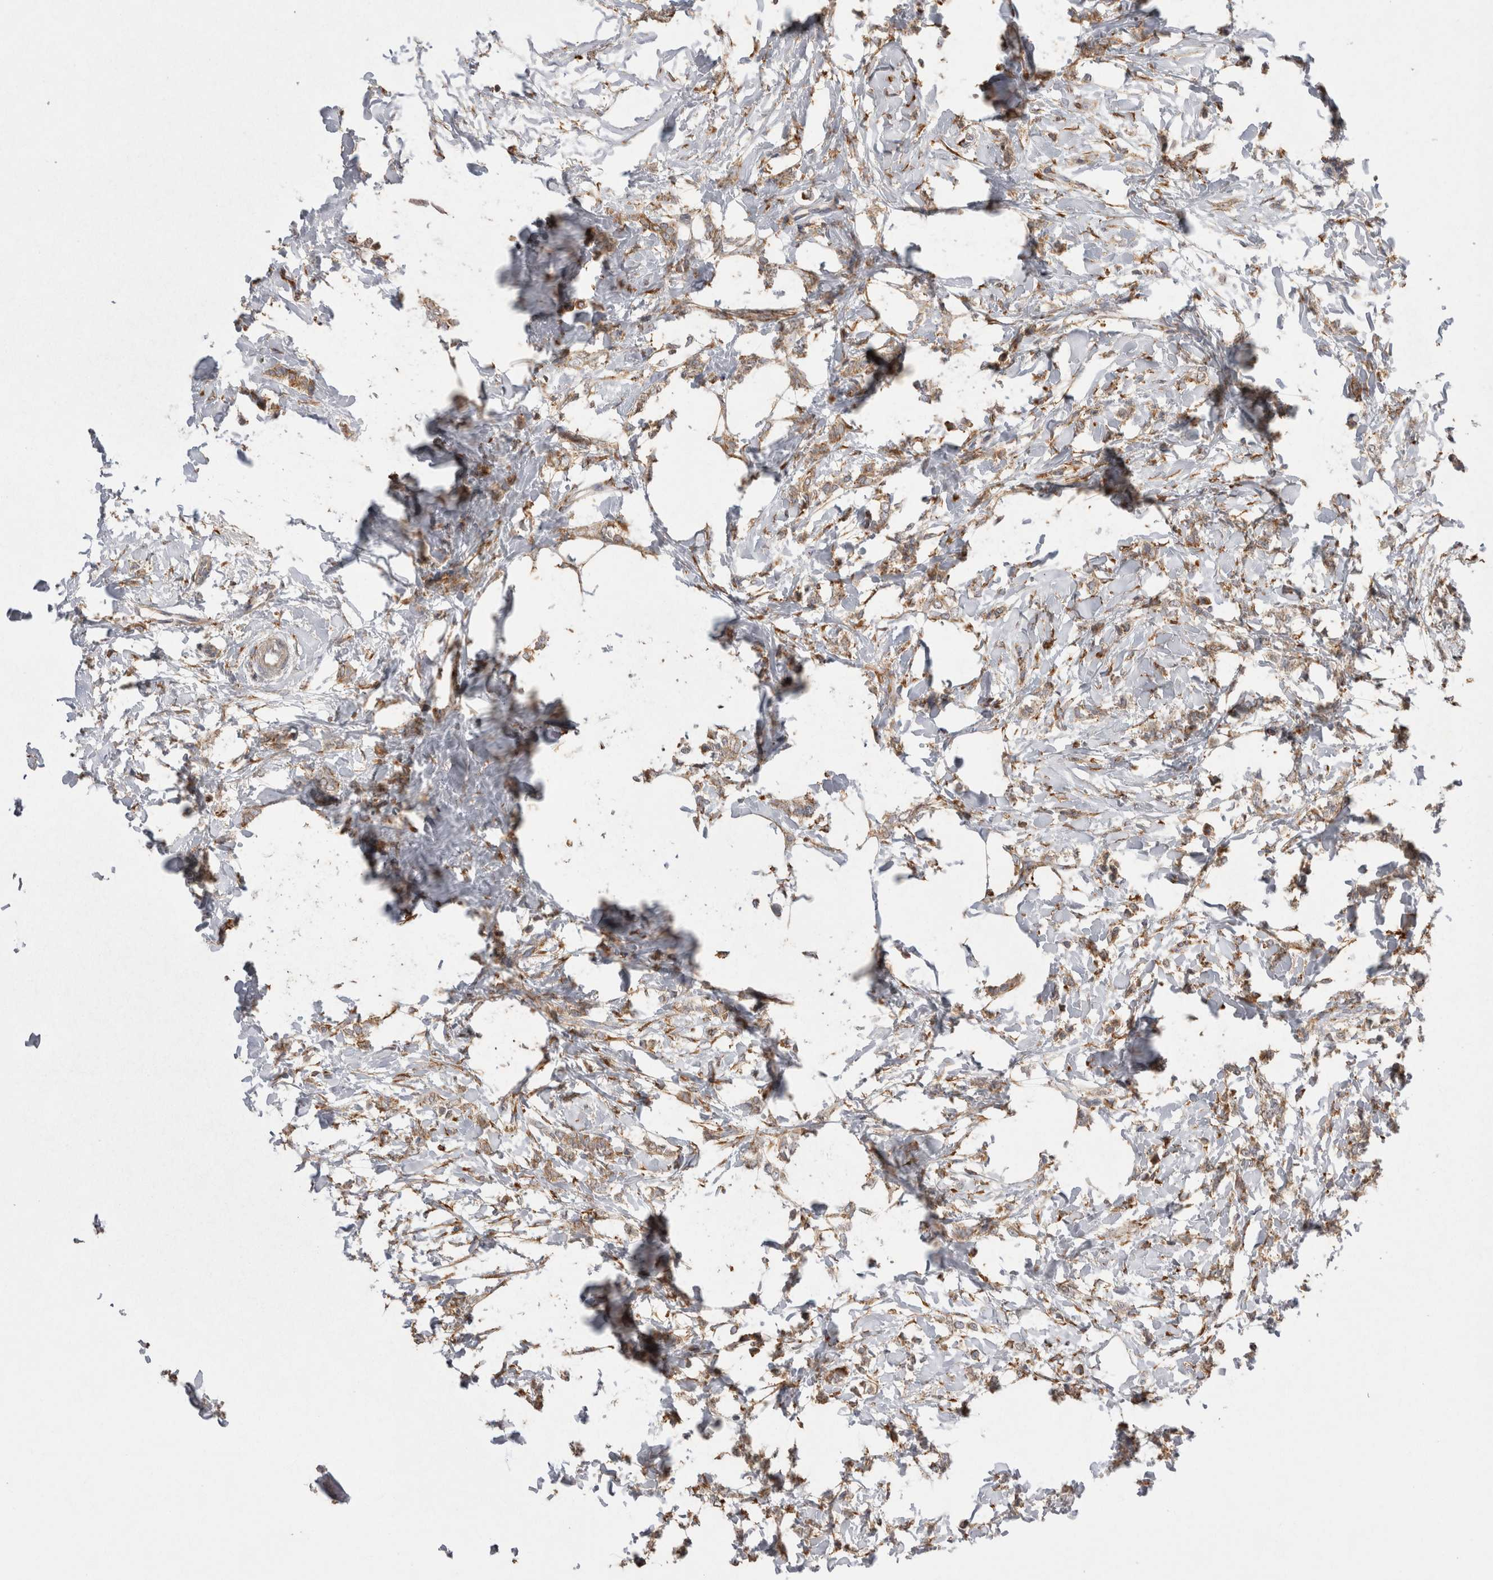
{"staining": {"intensity": "moderate", "quantity": ">75%", "location": "cytoplasmic/membranous"}, "tissue": "breast cancer", "cell_type": "Tumor cells", "image_type": "cancer", "snomed": [{"axis": "morphology", "description": "Lobular carcinoma, in situ"}, {"axis": "morphology", "description": "Lobular carcinoma"}, {"axis": "topography", "description": "Breast"}], "caption": "Breast lobular carcinoma stained with immunohistochemistry (IHC) demonstrates moderate cytoplasmic/membranous staining in approximately >75% of tumor cells. The staining was performed using DAB (3,3'-diaminobenzidine), with brown indicating positive protein expression. Nuclei are stained blue with hematoxylin.", "gene": "LRPAP1", "patient": {"sex": "female", "age": 41}}